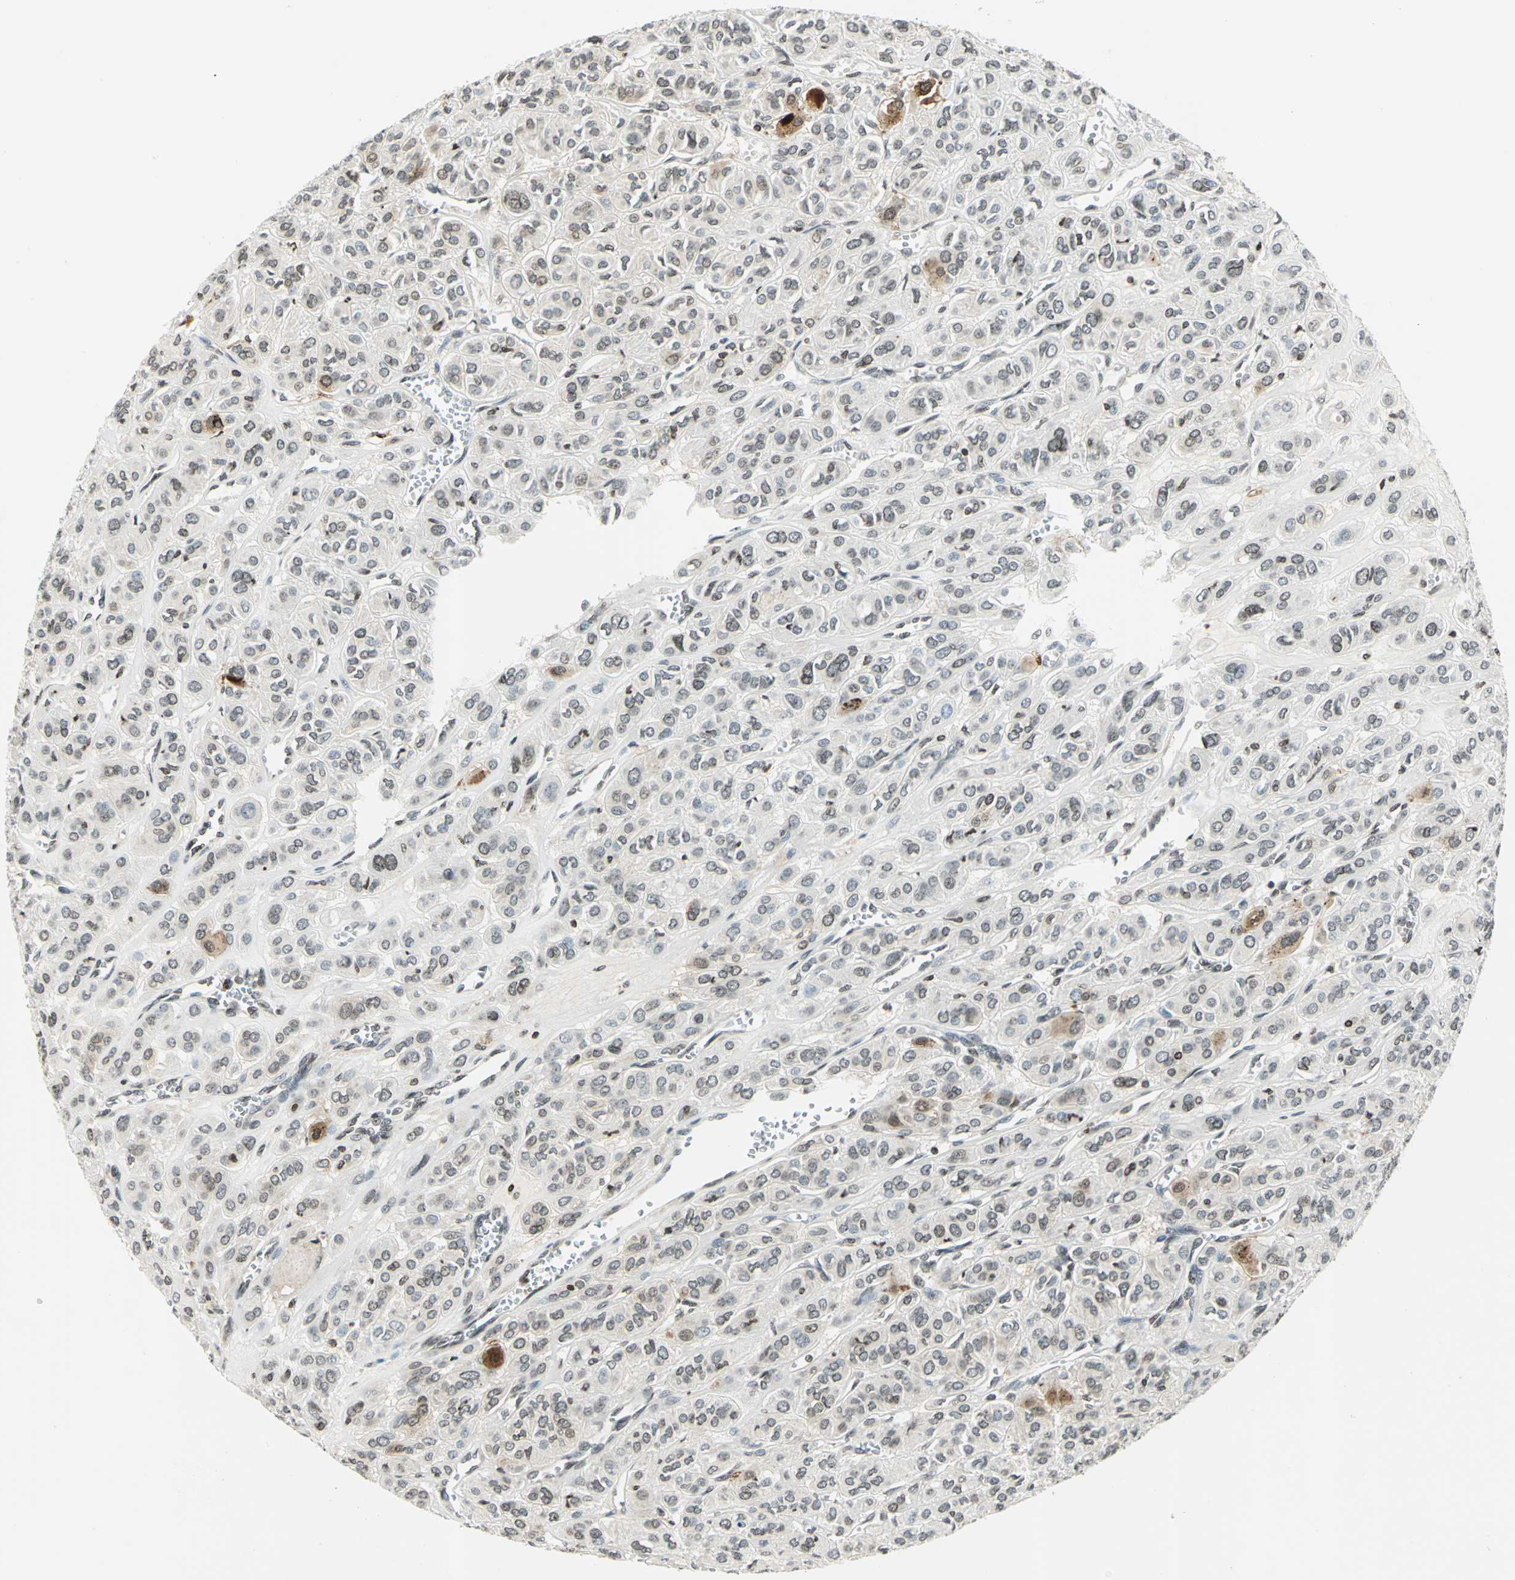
{"staining": {"intensity": "moderate", "quantity": "<25%", "location": "cytoplasmic/membranous,nuclear"}, "tissue": "thyroid cancer", "cell_type": "Tumor cells", "image_type": "cancer", "snomed": [{"axis": "morphology", "description": "Follicular adenoma carcinoma, NOS"}, {"axis": "topography", "description": "Thyroid gland"}], "caption": "Approximately <25% of tumor cells in thyroid follicular adenoma carcinoma show moderate cytoplasmic/membranous and nuclear protein expression as visualized by brown immunohistochemical staining.", "gene": "LGALS3", "patient": {"sex": "female", "age": 71}}